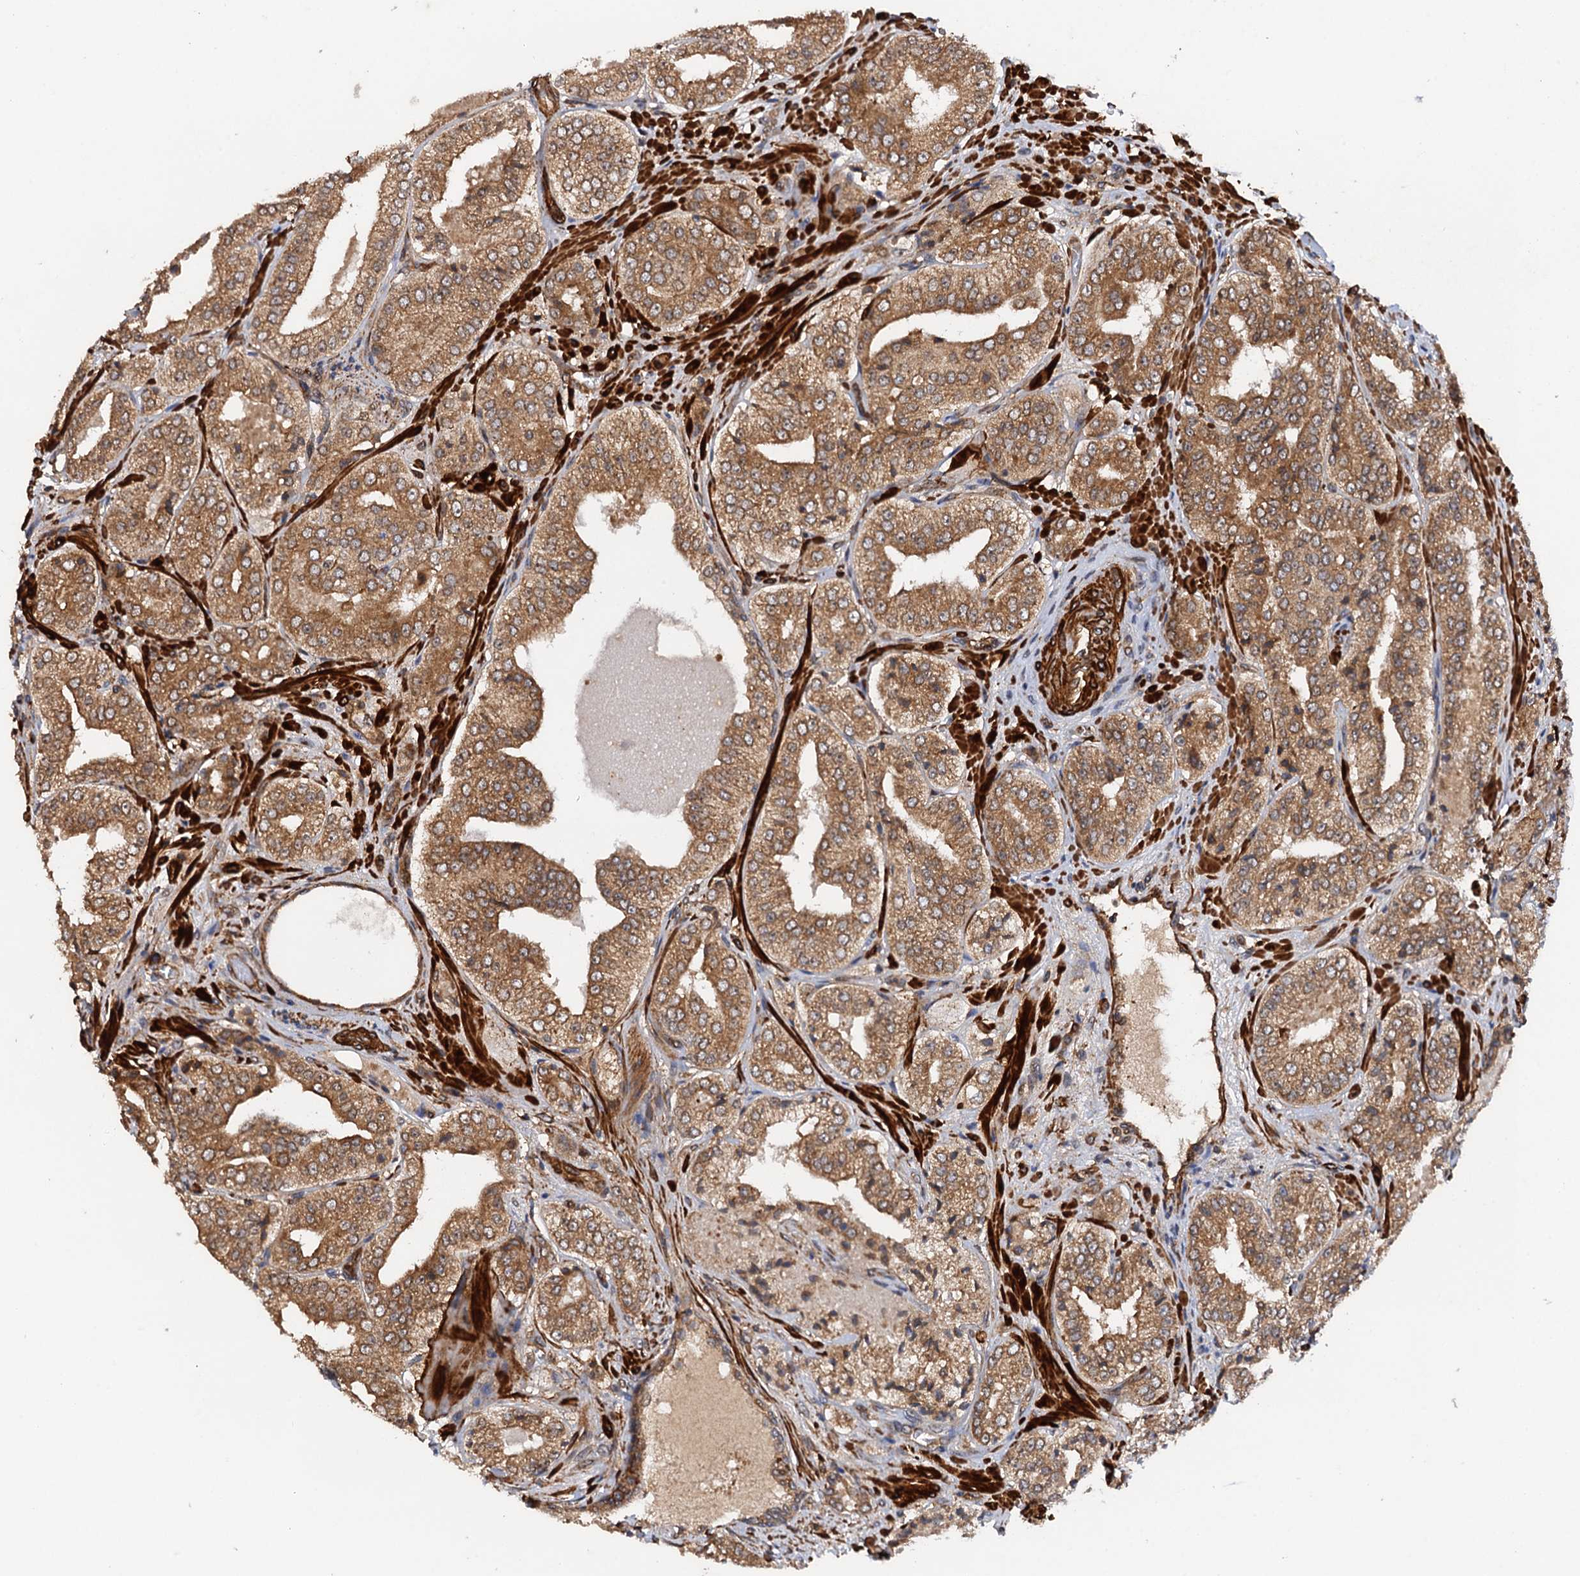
{"staining": {"intensity": "moderate", "quantity": ">75%", "location": "cytoplasmic/membranous"}, "tissue": "prostate cancer", "cell_type": "Tumor cells", "image_type": "cancer", "snomed": [{"axis": "morphology", "description": "Adenocarcinoma, High grade"}, {"axis": "topography", "description": "Prostate"}], "caption": "The photomicrograph displays staining of prostate cancer, revealing moderate cytoplasmic/membranous protein expression (brown color) within tumor cells. The staining was performed using DAB (3,3'-diaminobenzidine), with brown indicating positive protein expression. Nuclei are stained blue with hematoxylin.", "gene": "BORA", "patient": {"sex": "male", "age": 71}}